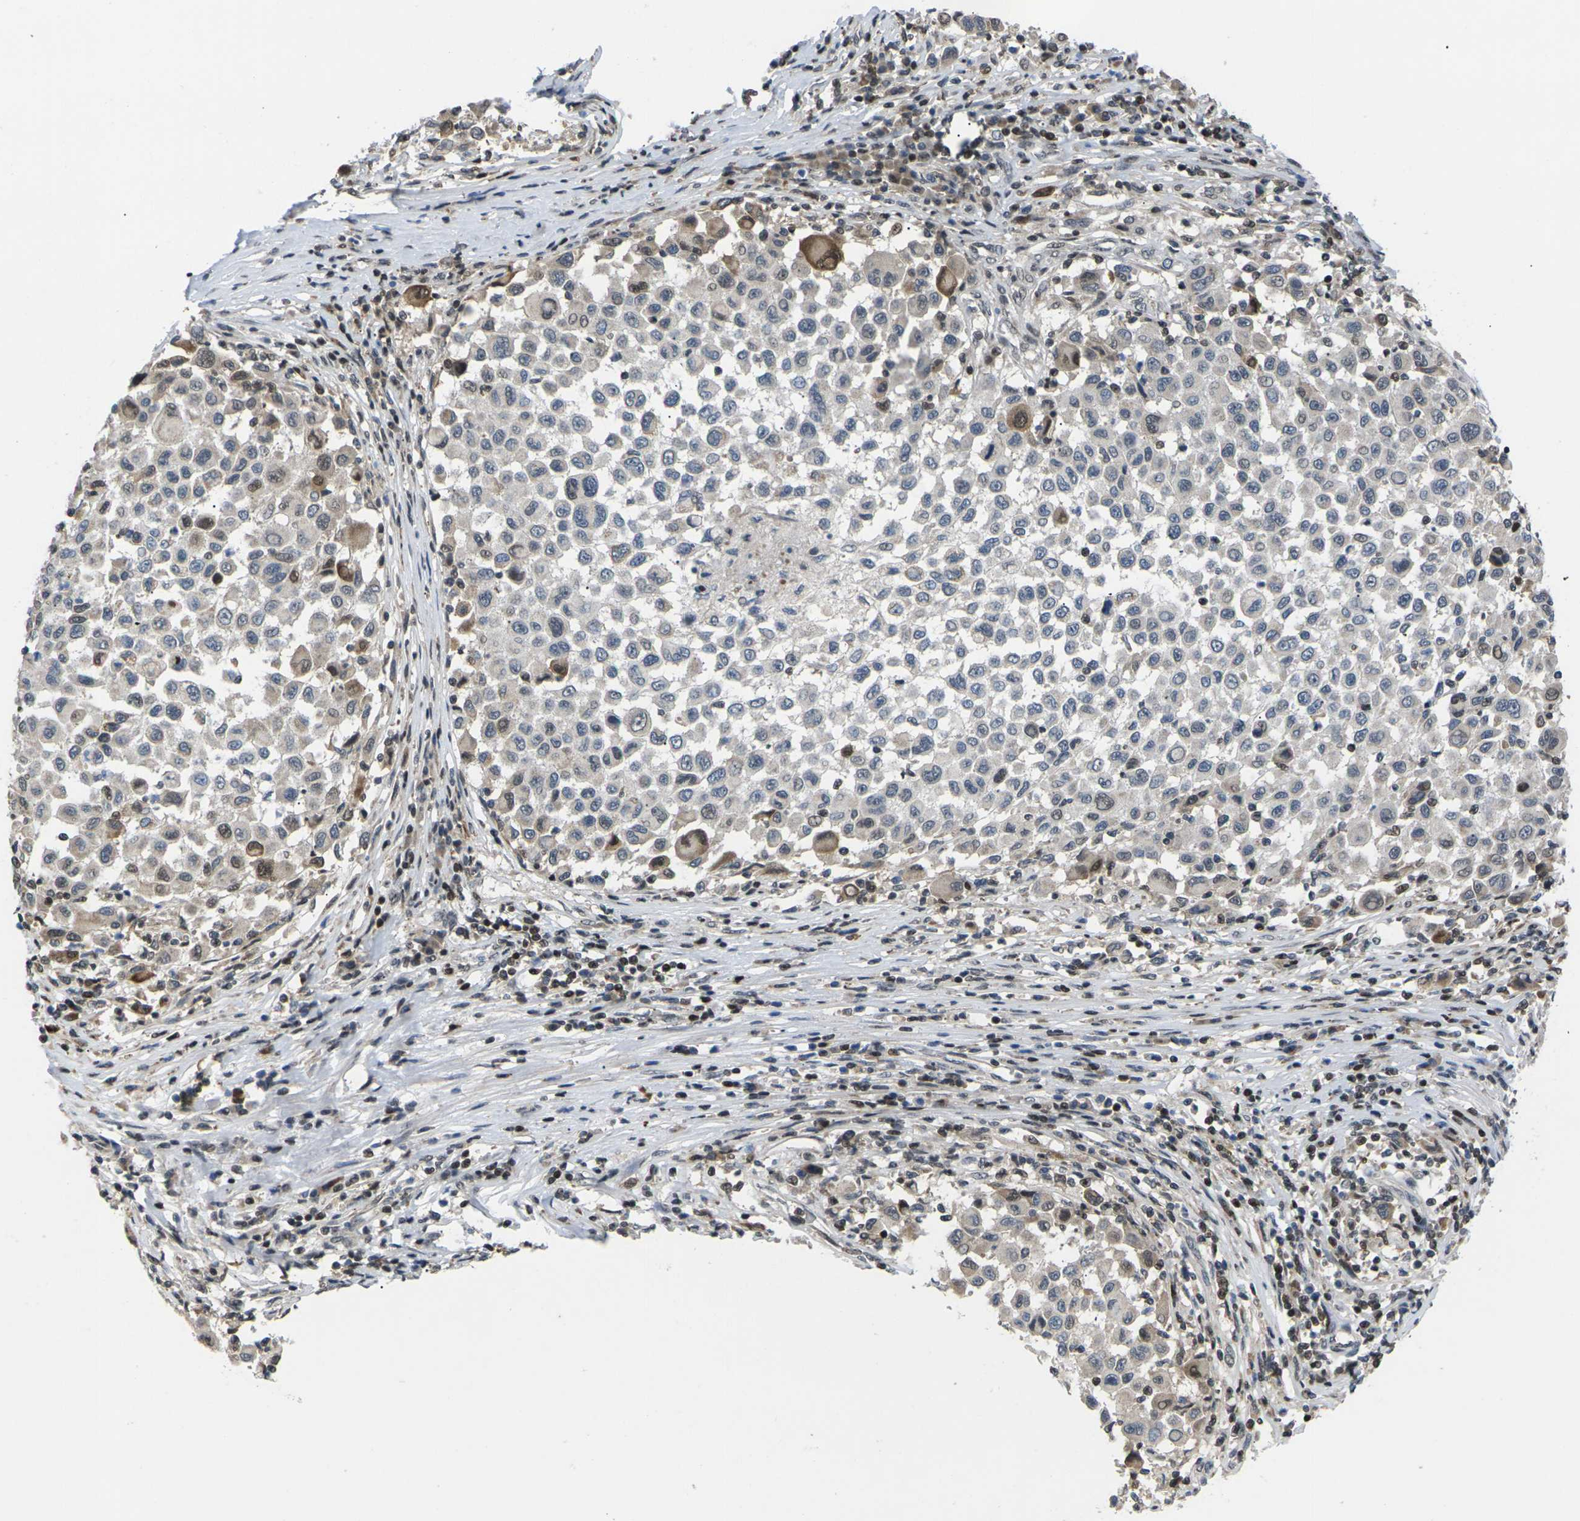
{"staining": {"intensity": "negative", "quantity": "none", "location": "none"}, "tissue": "melanoma", "cell_type": "Tumor cells", "image_type": "cancer", "snomed": [{"axis": "morphology", "description": "Malignant melanoma, Metastatic site"}, {"axis": "topography", "description": "Lymph node"}], "caption": "The photomicrograph reveals no significant staining in tumor cells of melanoma. (DAB (3,3'-diaminobenzidine) IHC visualized using brightfield microscopy, high magnification).", "gene": "RPS6KA3", "patient": {"sex": "male", "age": 61}}